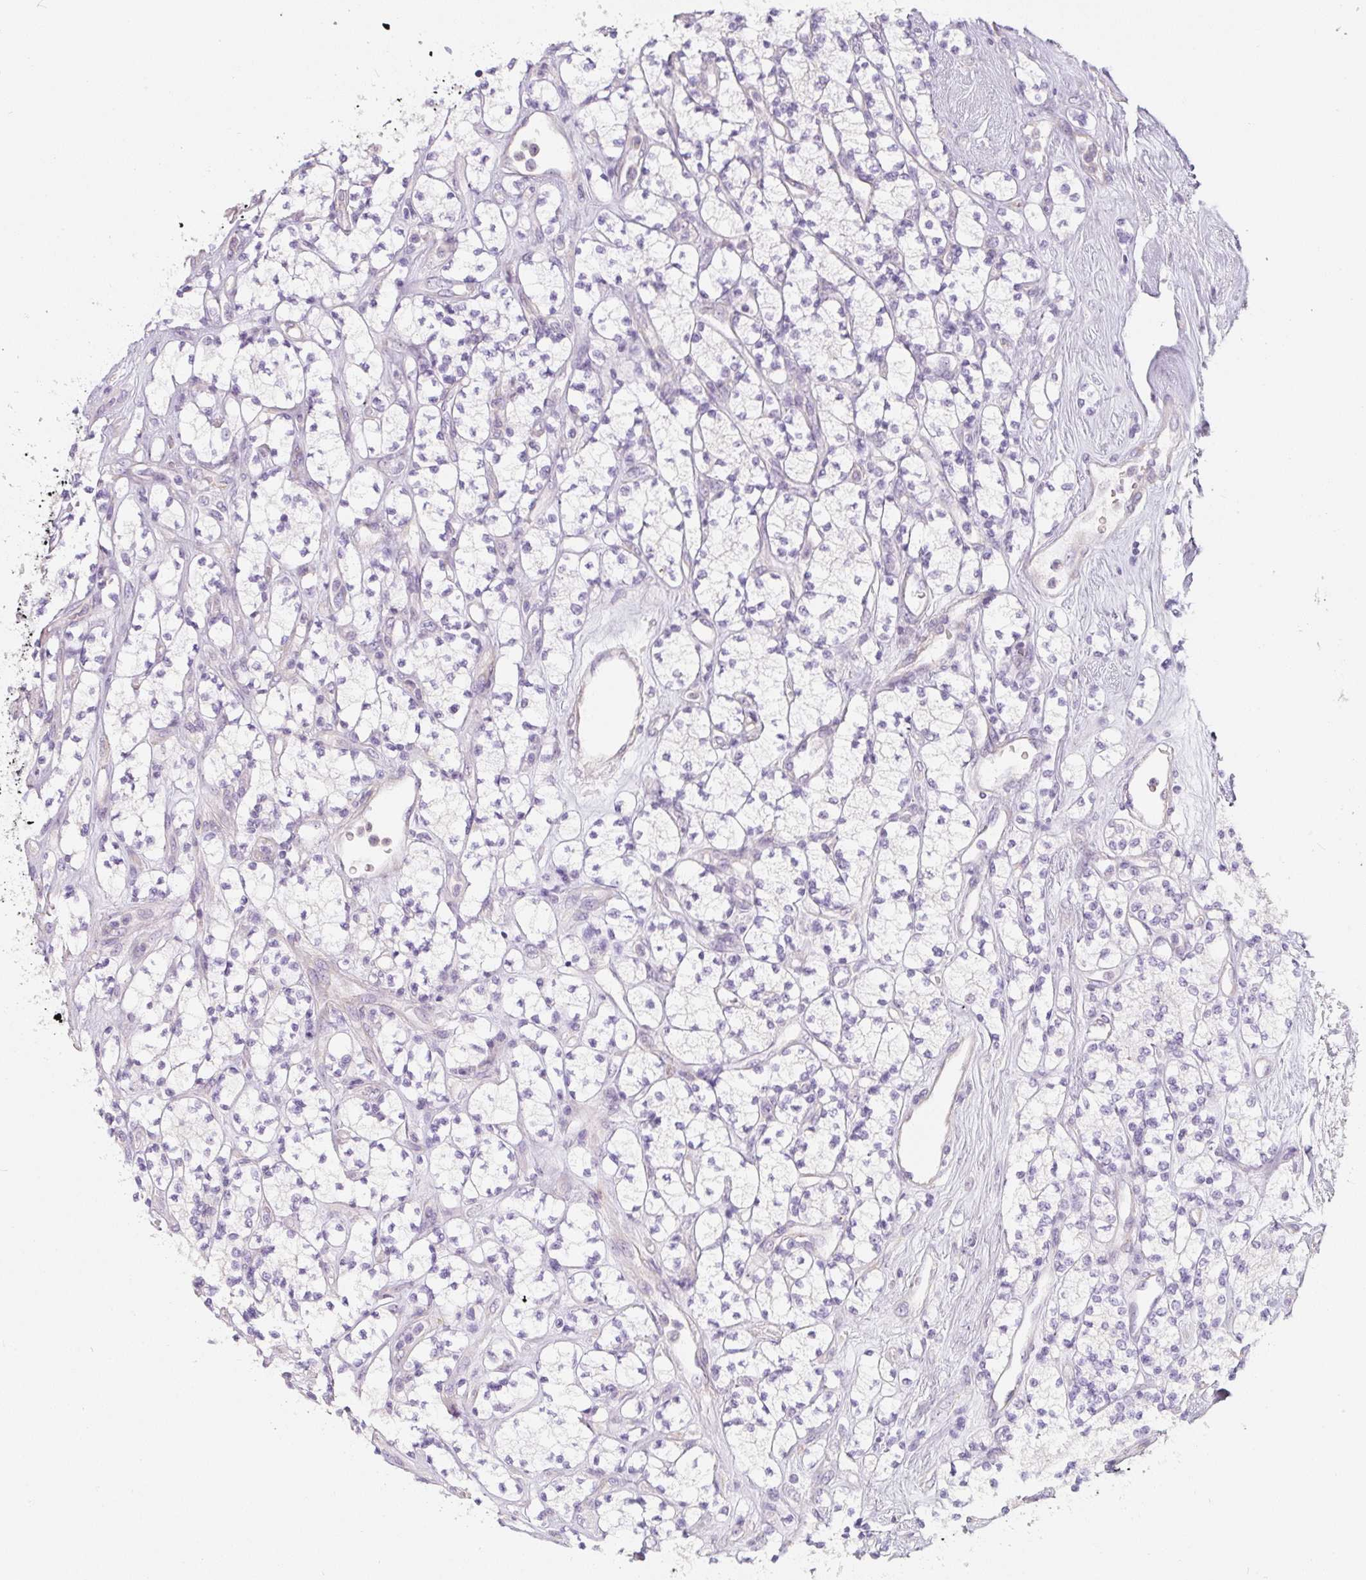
{"staining": {"intensity": "negative", "quantity": "none", "location": "none"}, "tissue": "renal cancer", "cell_type": "Tumor cells", "image_type": "cancer", "snomed": [{"axis": "morphology", "description": "Adenocarcinoma, NOS"}, {"axis": "topography", "description": "Kidney"}], "caption": "Immunohistochemistry image of renal cancer stained for a protein (brown), which displays no expression in tumor cells. (Brightfield microscopy of DAB (3,3'-diaminobenzidine) immunohistochemistry (IHC) at high magnification).", "gene": "PWWP3B", "patient": {"sex": "male", "age": 77}}